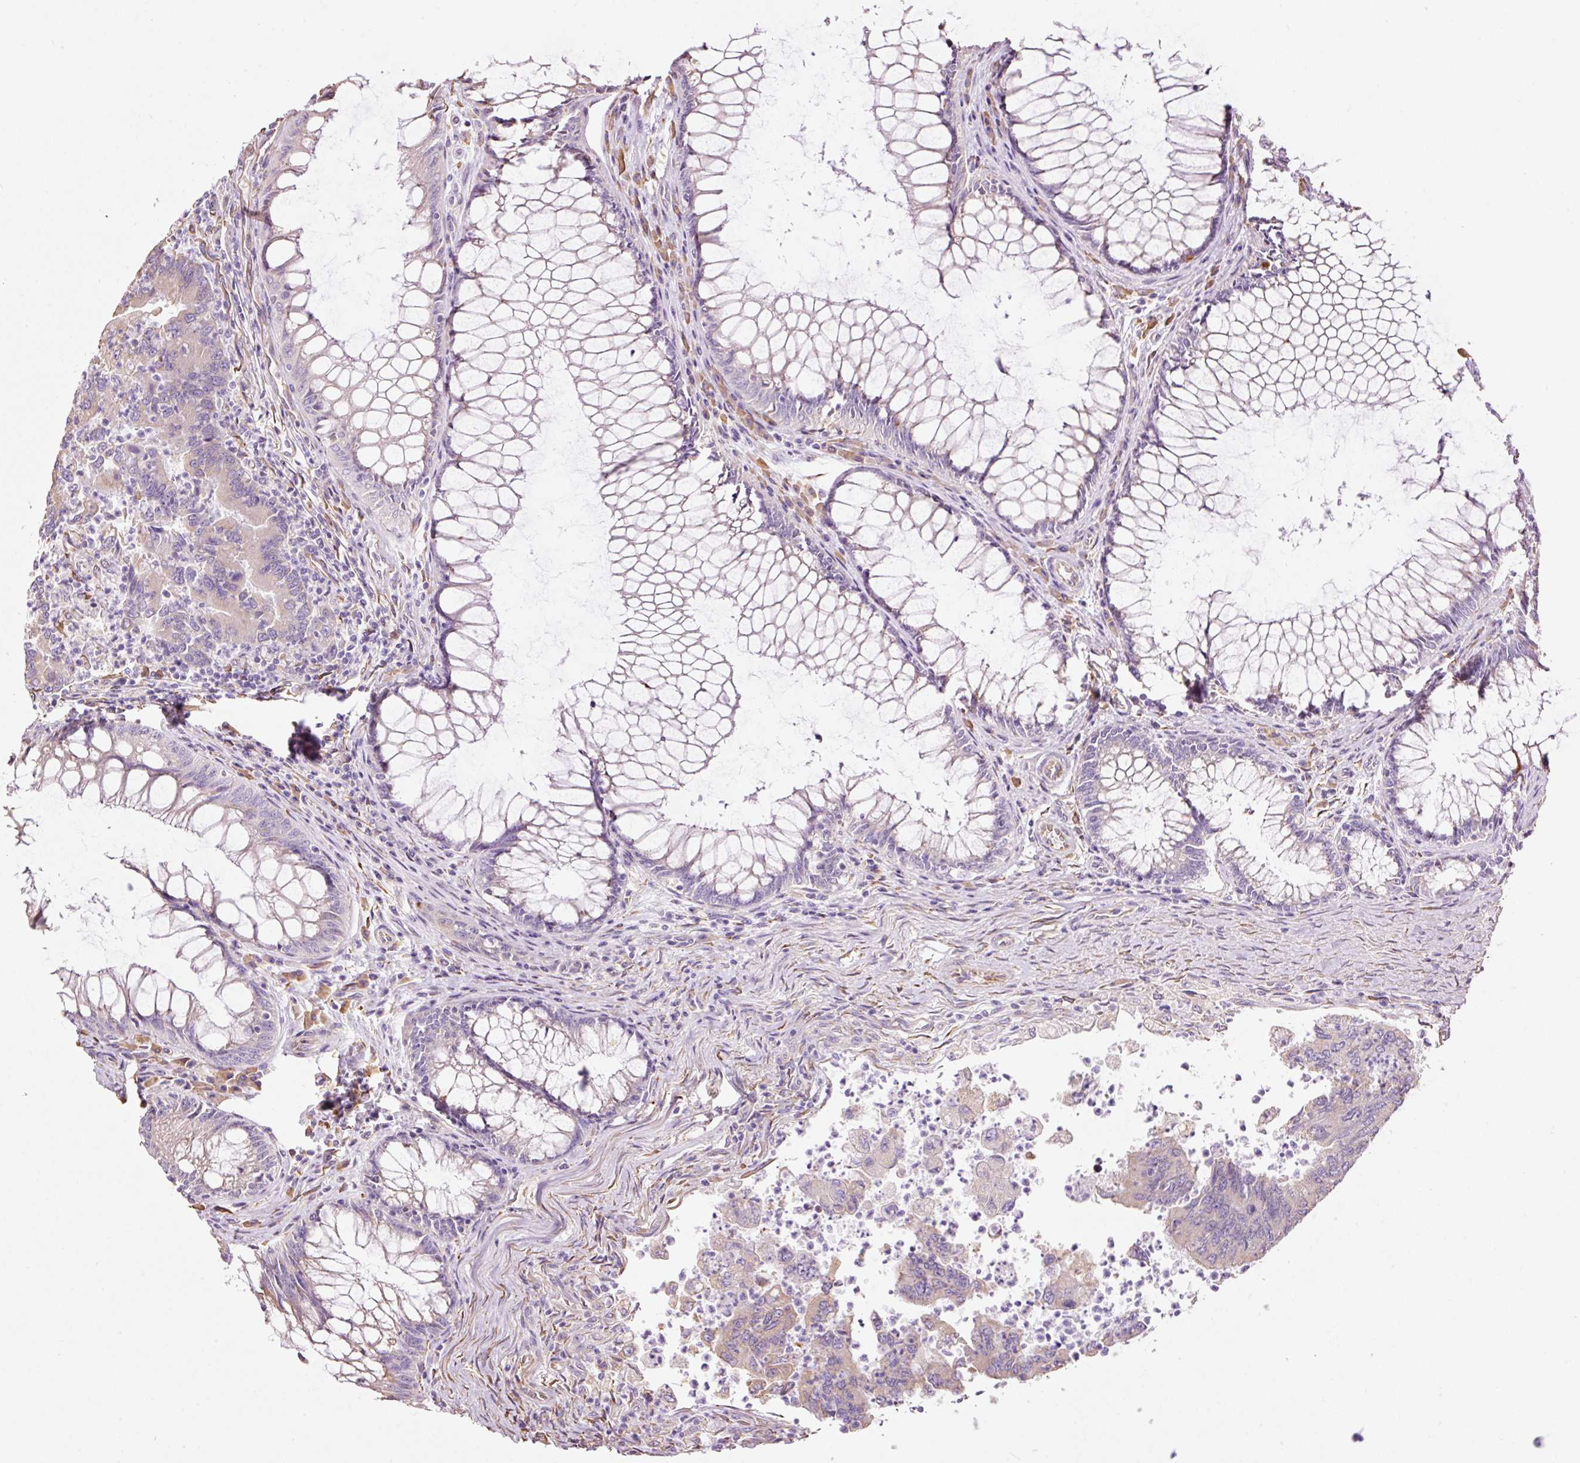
{"staining": {"intensity": "weak", "quantity": "<25%", "location": "cytoplasmic/membranous"}, "tissue": "colorectal cancer", "cell_type": "Tumor cells", "image_type": "cancer", "snomed": [{"axis": "morphology", "description": "Adenocarcinoma, NOS"}, {"axis": "topography", "description": "Colon"}], "caption": "This is an immunohistochemistry (IHC) image of human colorectal adenocarcinoma. There is no positivity in tumor cells.", "gene": "GCG", "patient": {"sex": "female", "age": 67}}